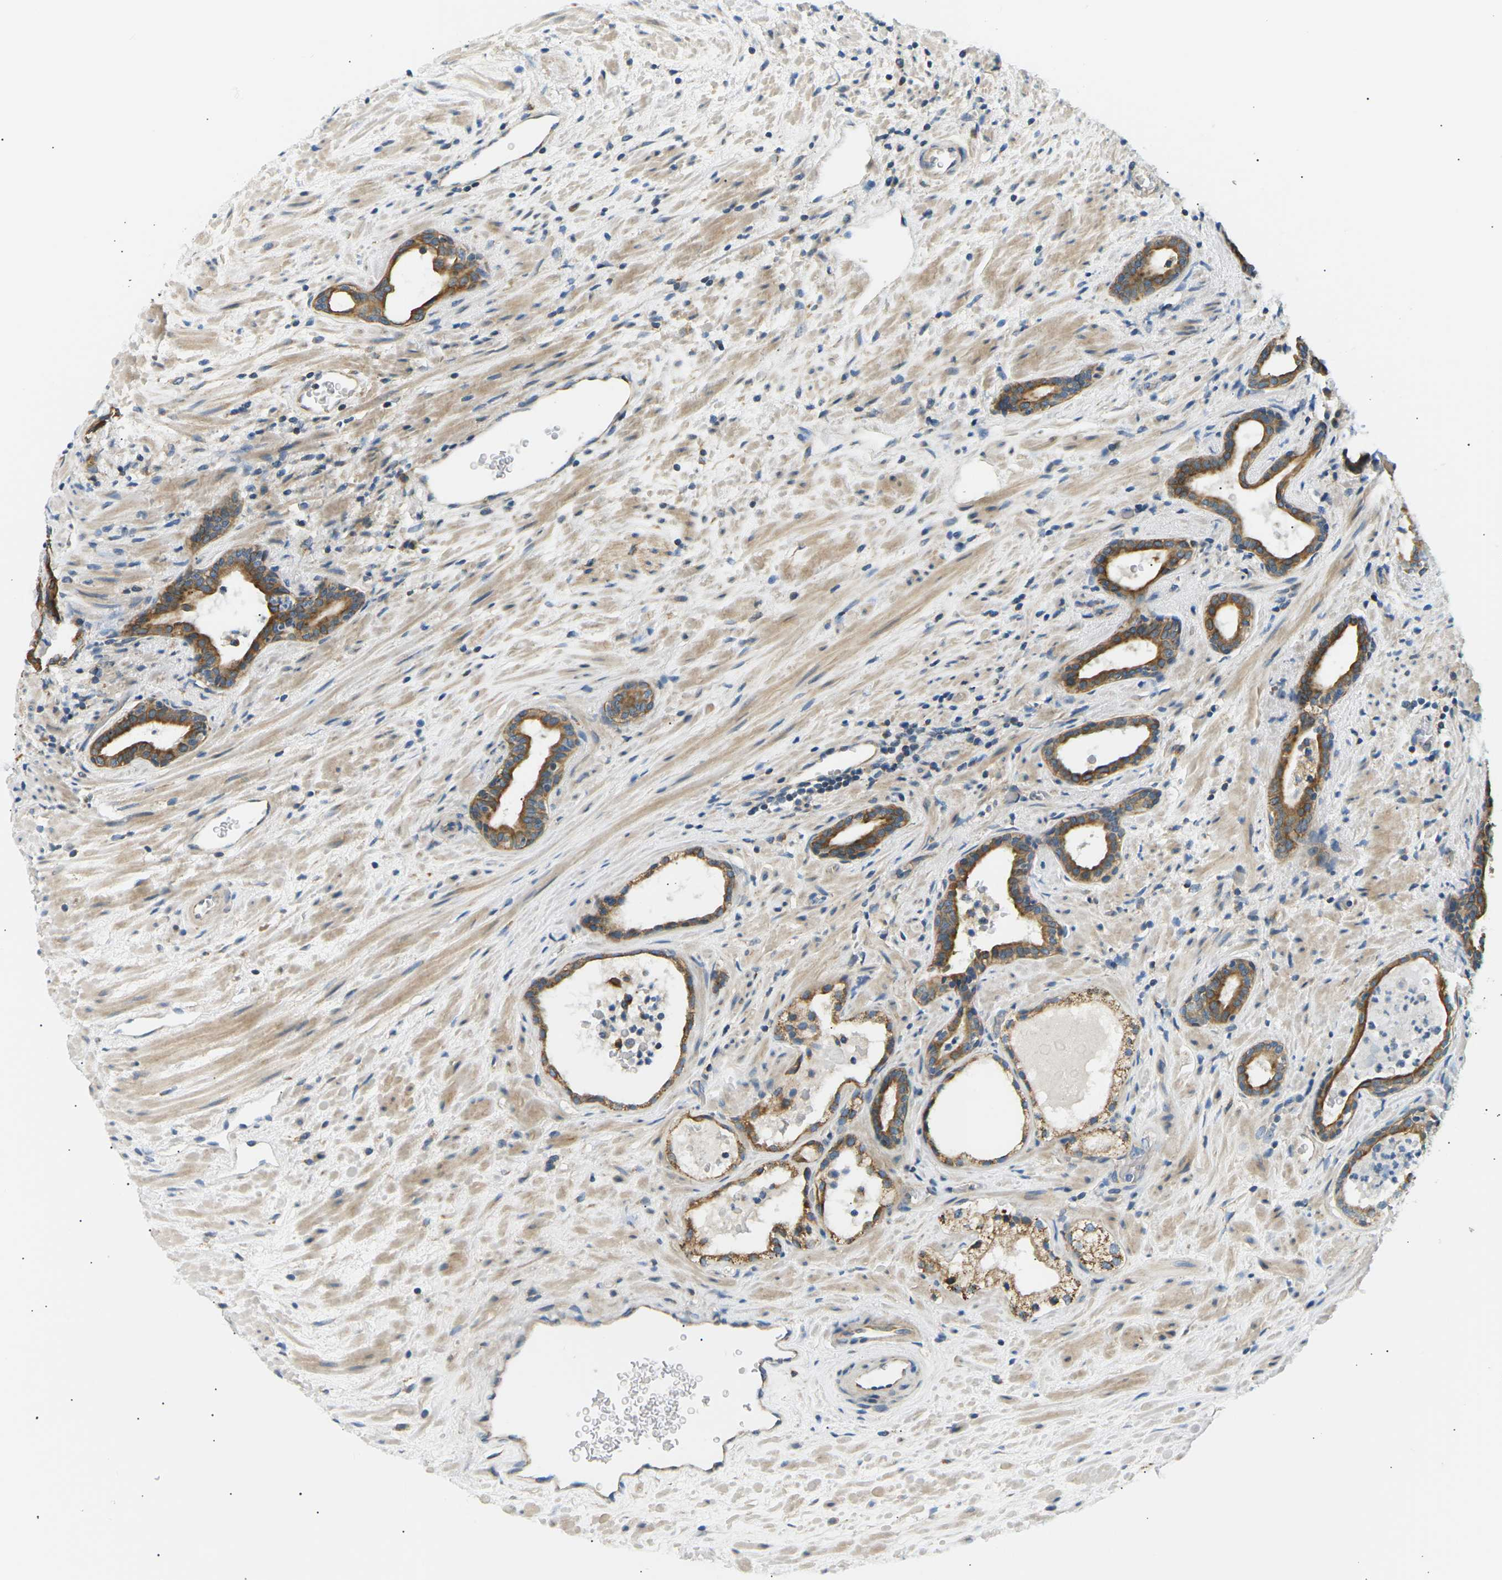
{"staining": {"intensity": "strong", "quantity": ">75%", "location": "cytoplasmic/membranous"}, "tissue": "prostate cancer", "cell_type": "Tumor cells", "image_type": "cancer", "snomed": [{"axis": "morphology", "description": "Adenocarcinoma, High grade"}, {"axis": "topography", "description": "Prostate"}], "caption": "There is high levels of strong cytoplasmic/membranous staining in tumor cells of prostate adenocarcinoma (high-grade), as demonstrated by immunohistochemical staining (brown color).", "gene": "TBC1D8", "patient": {"sex": "male", "age": 71}}